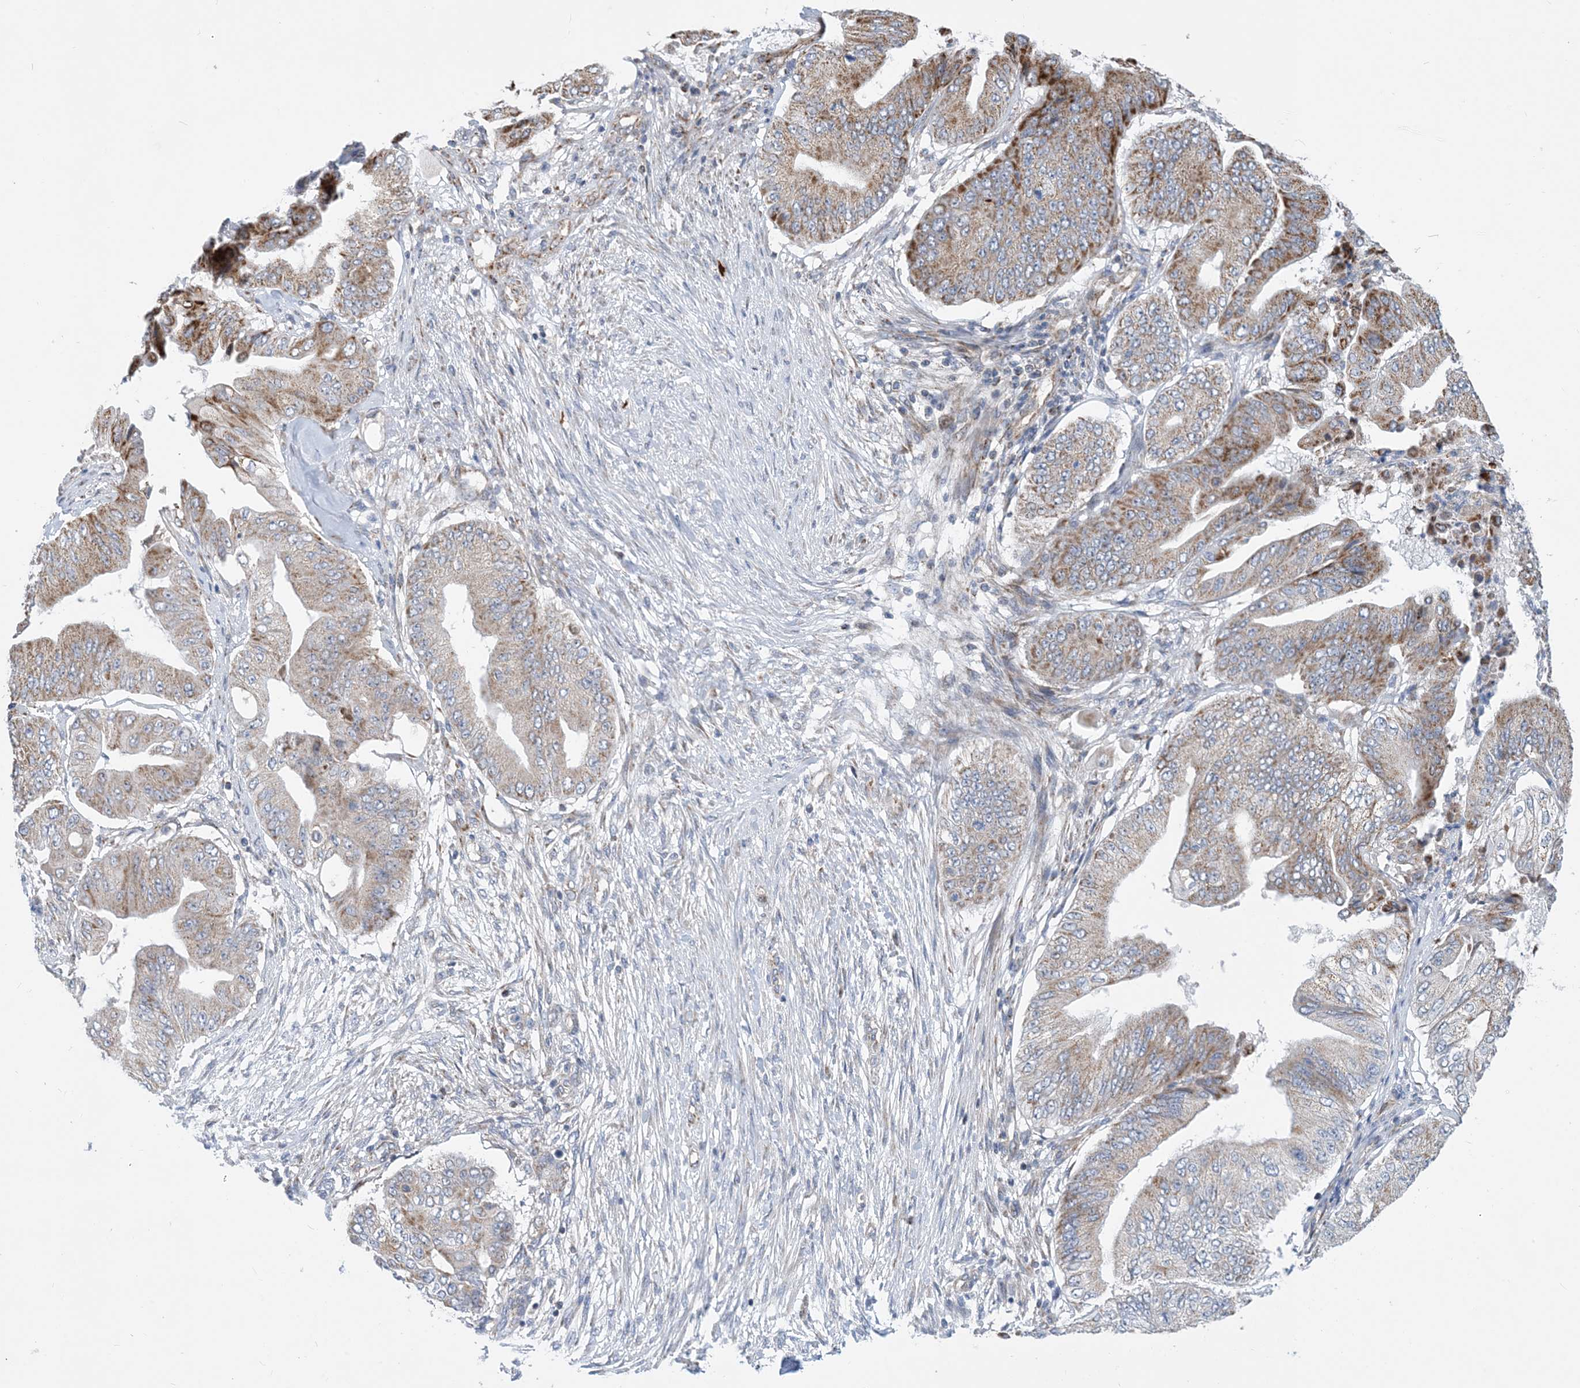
{"staining": {"intensity": "moderate", "quantity": "25%-75%", "location": "cytoplasmic/membranous"}, "tissue": "pancreatic cancer", "cell_type": "Tumor cells", "image_type": "cancer", "snomed": [{"axis": "morphology", "description": "Adenocarcinoma, NOS"}, {"axis": "topography", "description": "Pancreas"}], "caption": "Tumor cells demonstrate moderate cytoplasmic/membranous staining in about 25%-75% of cells in pancreatic adenocarcinoma. (DAB IHC with brightfield microscopy, high magnification).", "gene": "PCDHGA1", "patient": {"sex": "female", "age": 77}}